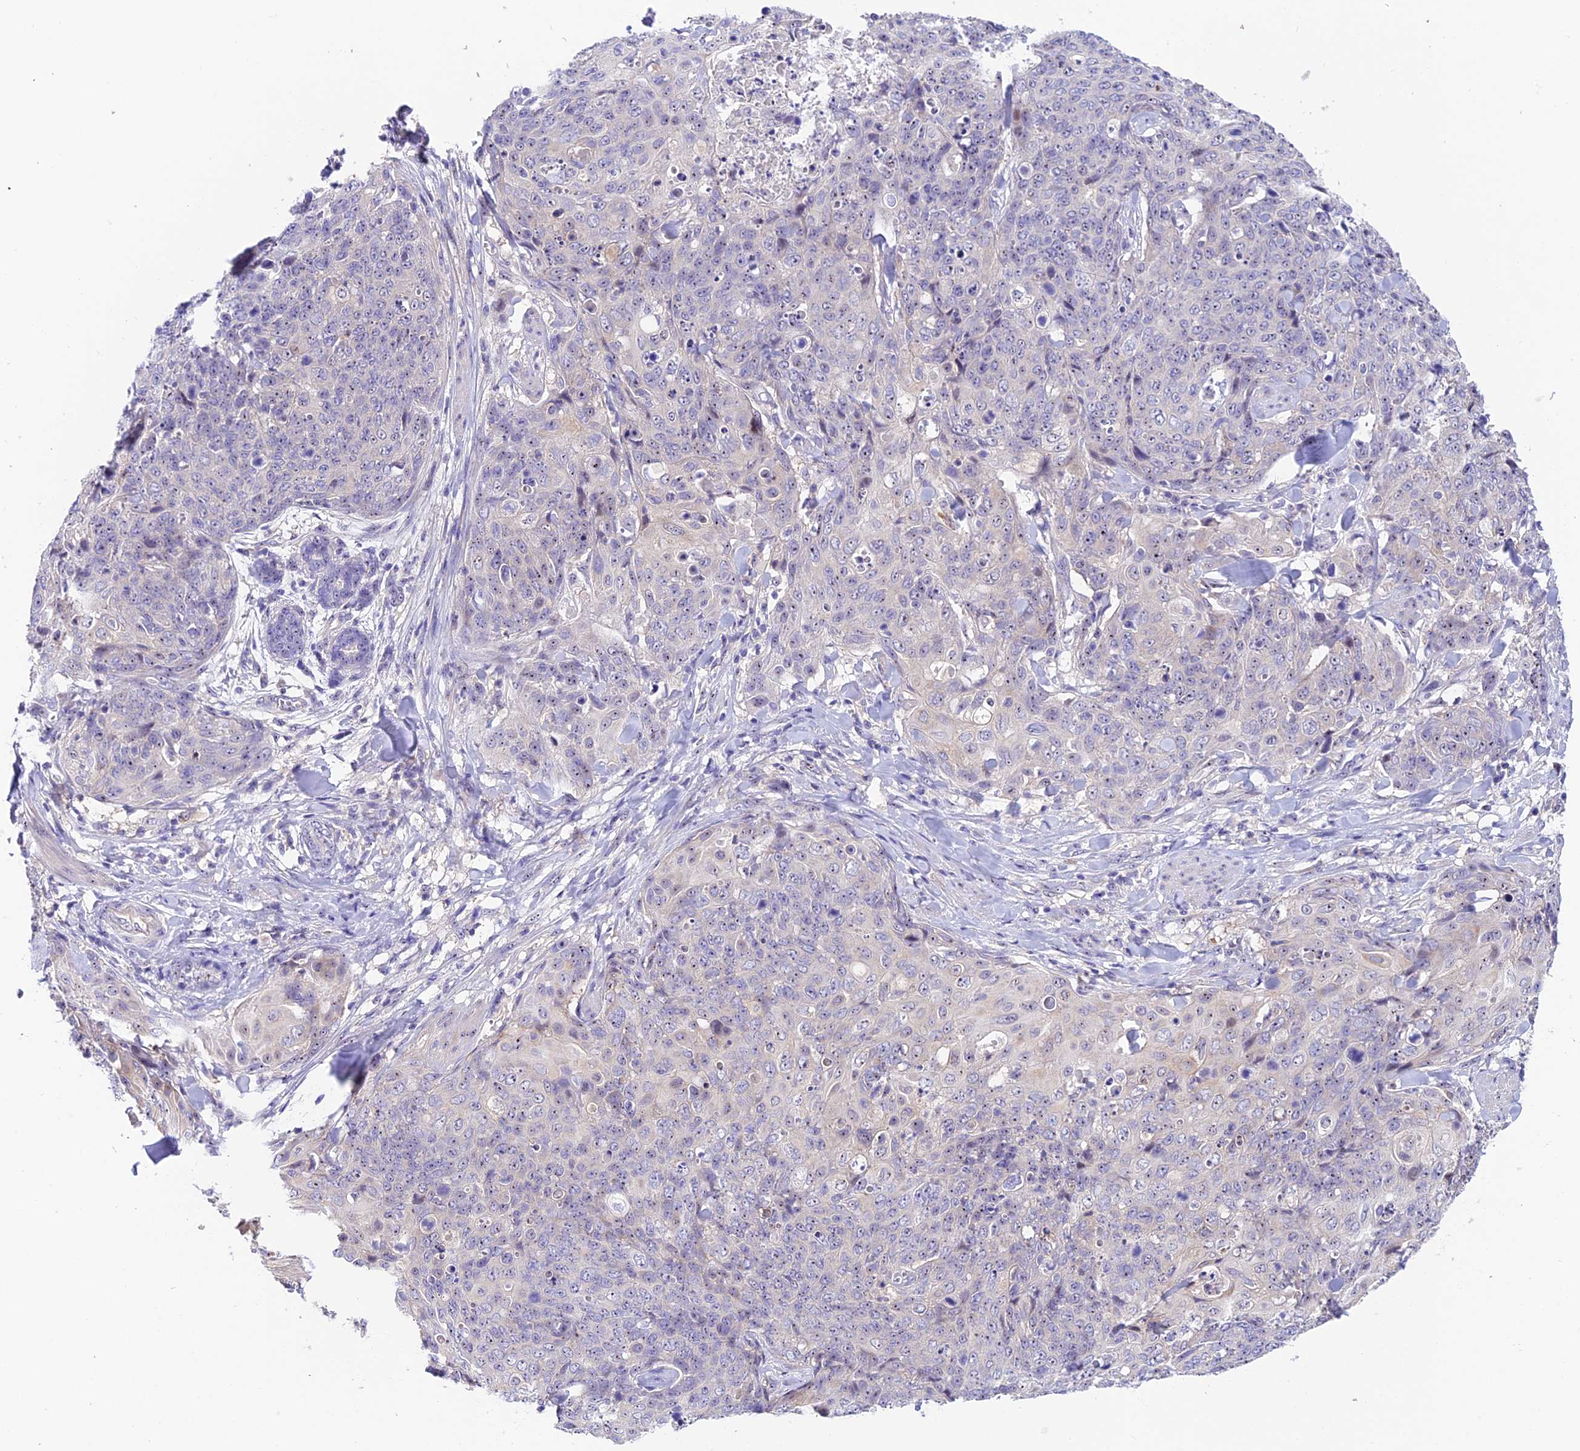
{"staining": {"intensity": "weak", "quantity": "<25%", "location": "cytoplasmic/membranous"}, "tissue": "skin cancer", "cell_type": "Tumor cells", "image_type": "cancer", "snomed": [{"axis": "morphology", "description": "Squamous cell carcinoma, NOS"}, {"axis": "topography", "description": "Skin"}, {"axis": "topography", "description": "Vulva"}], "caption": "A high-resolution micrograph shows IHC staining of squamous cell carcinoma (skin), which reveals no significant expression in tumor cells.", "gene": "DUSP29", "patient": {"sex": "female", "age": 85}}